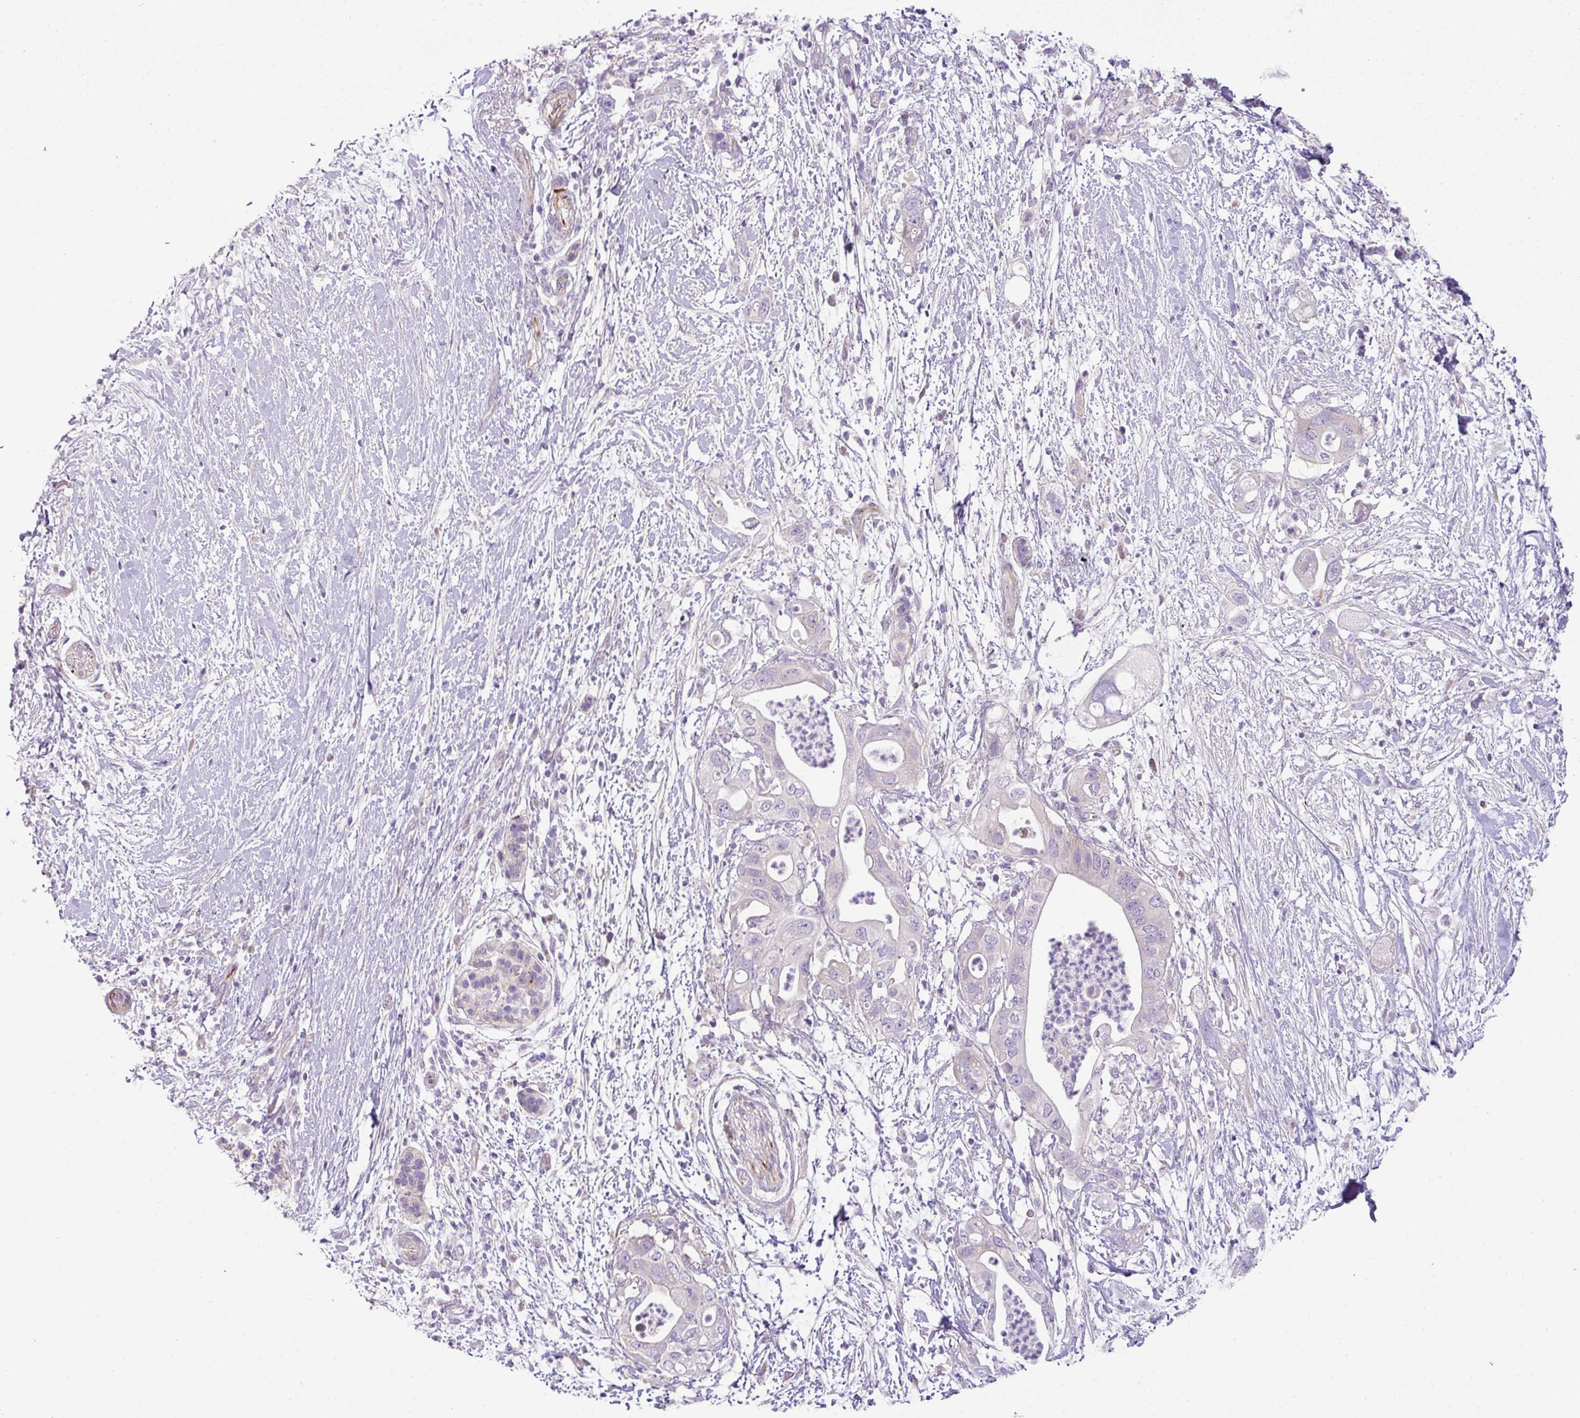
{"staining": {"intensity": "negative", "quantity": "none", "location": "none"}, "tissue": "pancreatic cancer", "cell_type": "Tumor cells", "image_type": "cancer", "snomed": [{"axis": "morphology", "description": "Adenocarcinoma, NOS"}, {"axis": "topography", "description": "Pancreas"}], "caption": "IHC micrograph of pancreatic cancer stained for a protein (brown), which exhibits no expression in tumor cells.", "gene": "ENSG00000273748", "patient": {"sex": "female", "age": 72}}